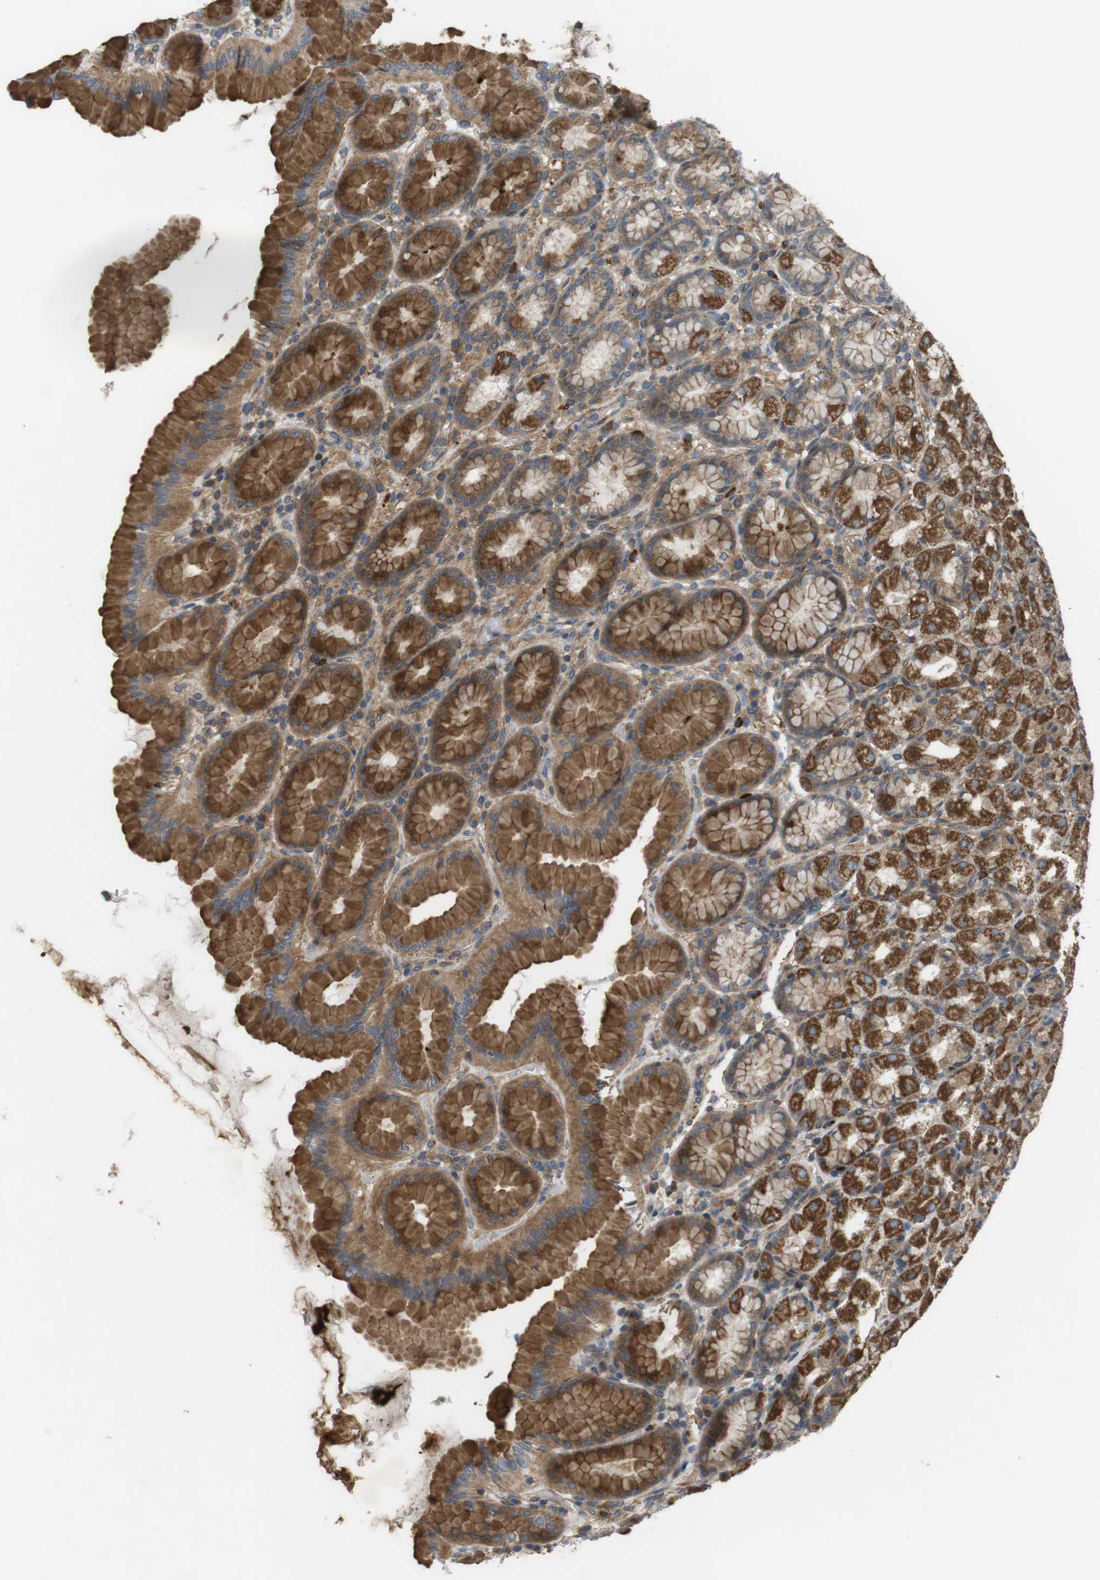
{"staining": {"intensity": "strong", "quantity": ">75%", "location": "cytoplasmic/membranous"}, "tissue": "stomach", "cell_type": "Glandular cells", "image_type": "normal", "snomed": [{"axis": "morphology", "description": "Normal tissue, NOS"}, {"axis": "topography", "description": "Stomach, upper"}], "caption": "About >75% of glandular cells in unremarkable human stomach display strong cytoplasmic/membranous protein expression as visualized by brown immunohistochemical staining.", "gene": "DDAH2", "patient": {"sex": "male", "age": 68}}